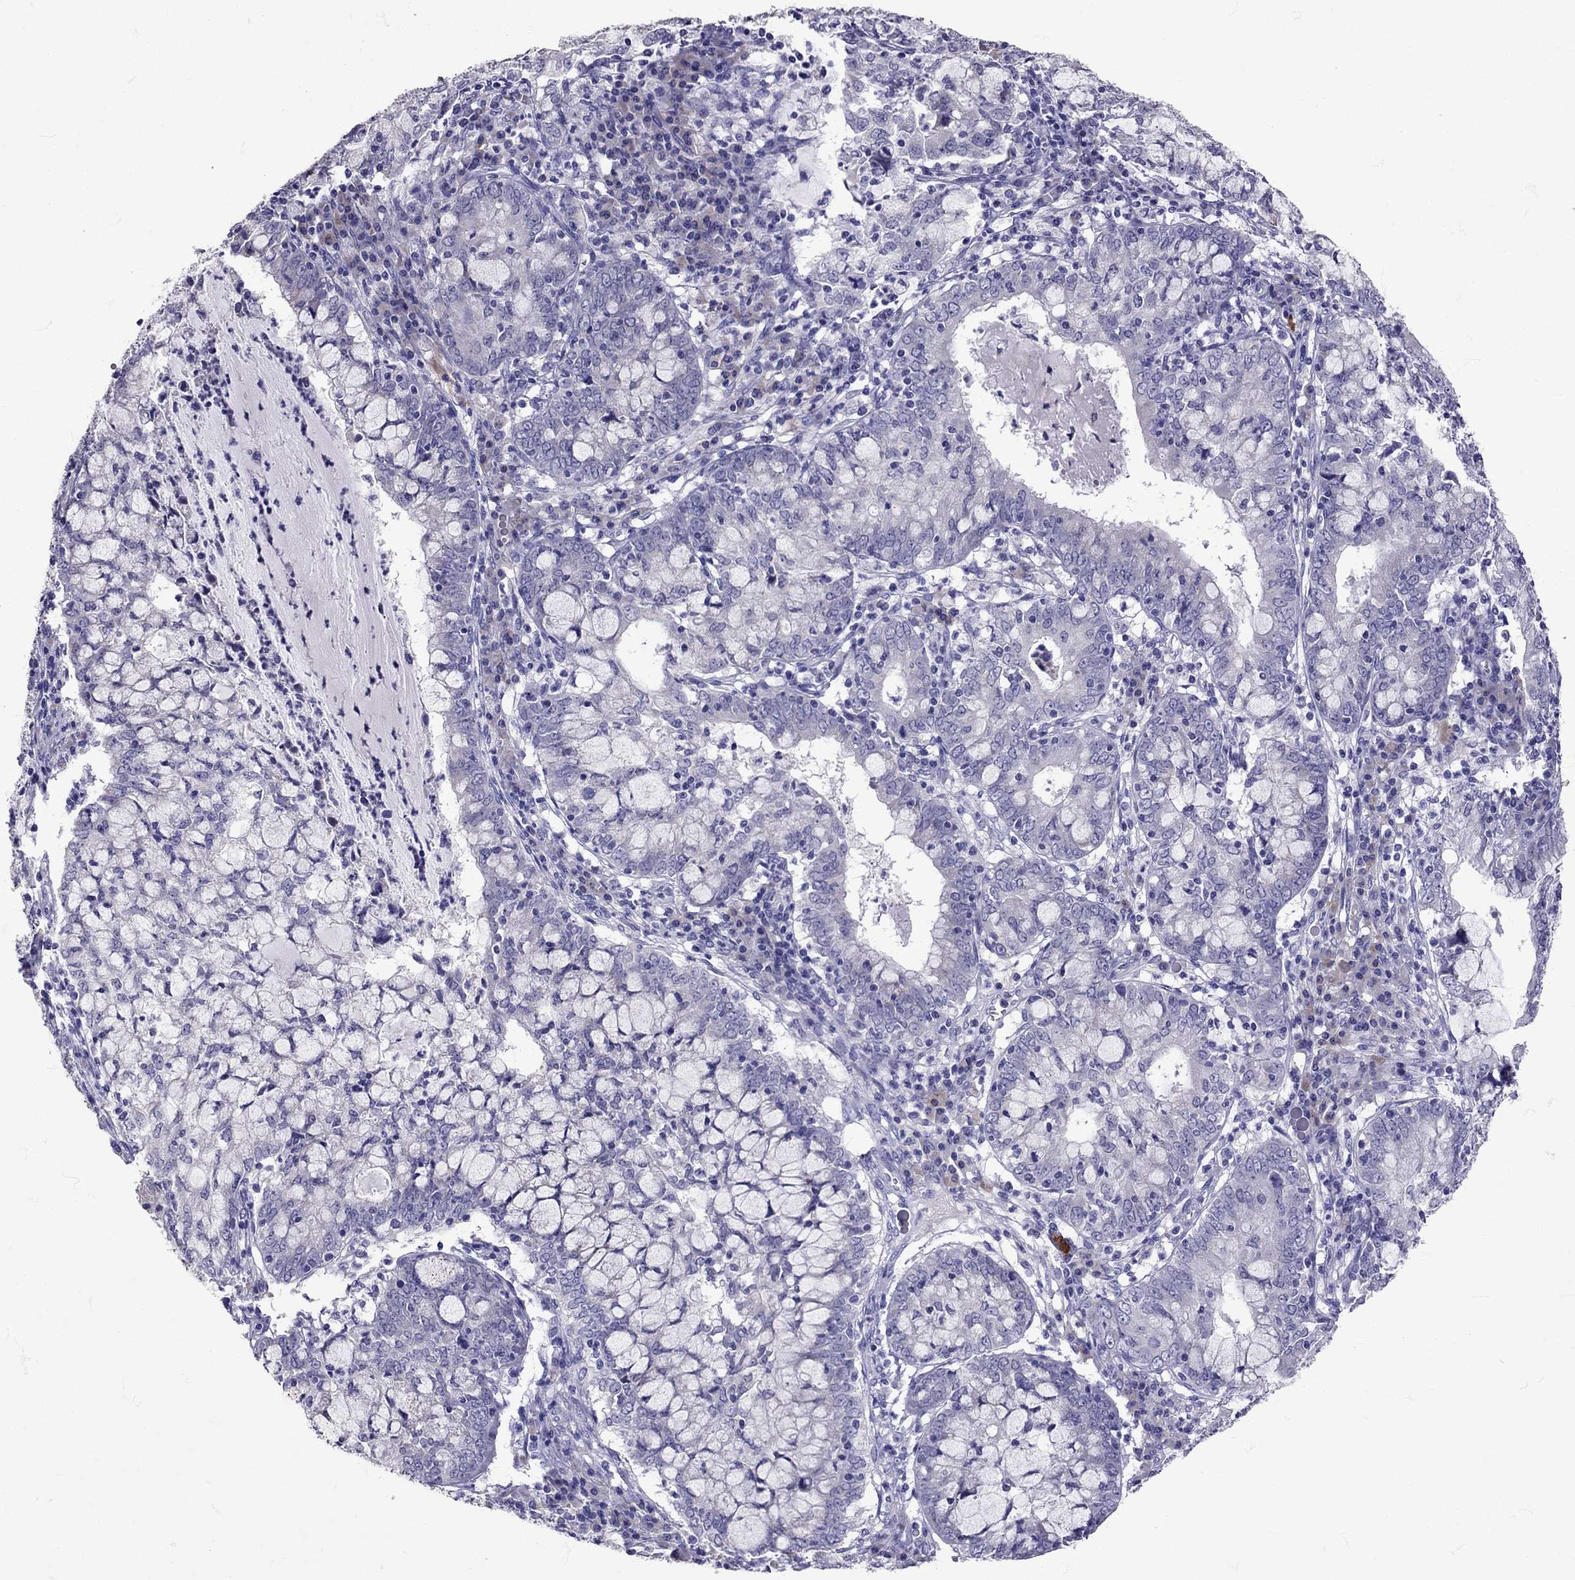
{"staining": {"intensity": "negative", "quantity": "none", "location": "none"}, "tissue": "cervical cancer", "cell_type": "Tumor cells", "image_type": "cancer", "snomed": [{"axis": "morphology", "description": "Adenocarcinoma, NOS"}, {"axis": "topography", "description": "Cervix"}], "caption": "This image is of cervical adenocarcinoma stained with IHC to label a protein in brown with the nuclei are counter-stained blue. There is no expression in tumor cells.", "gene": "TBR1", "patient": {"sex": "female", "age": 40}}